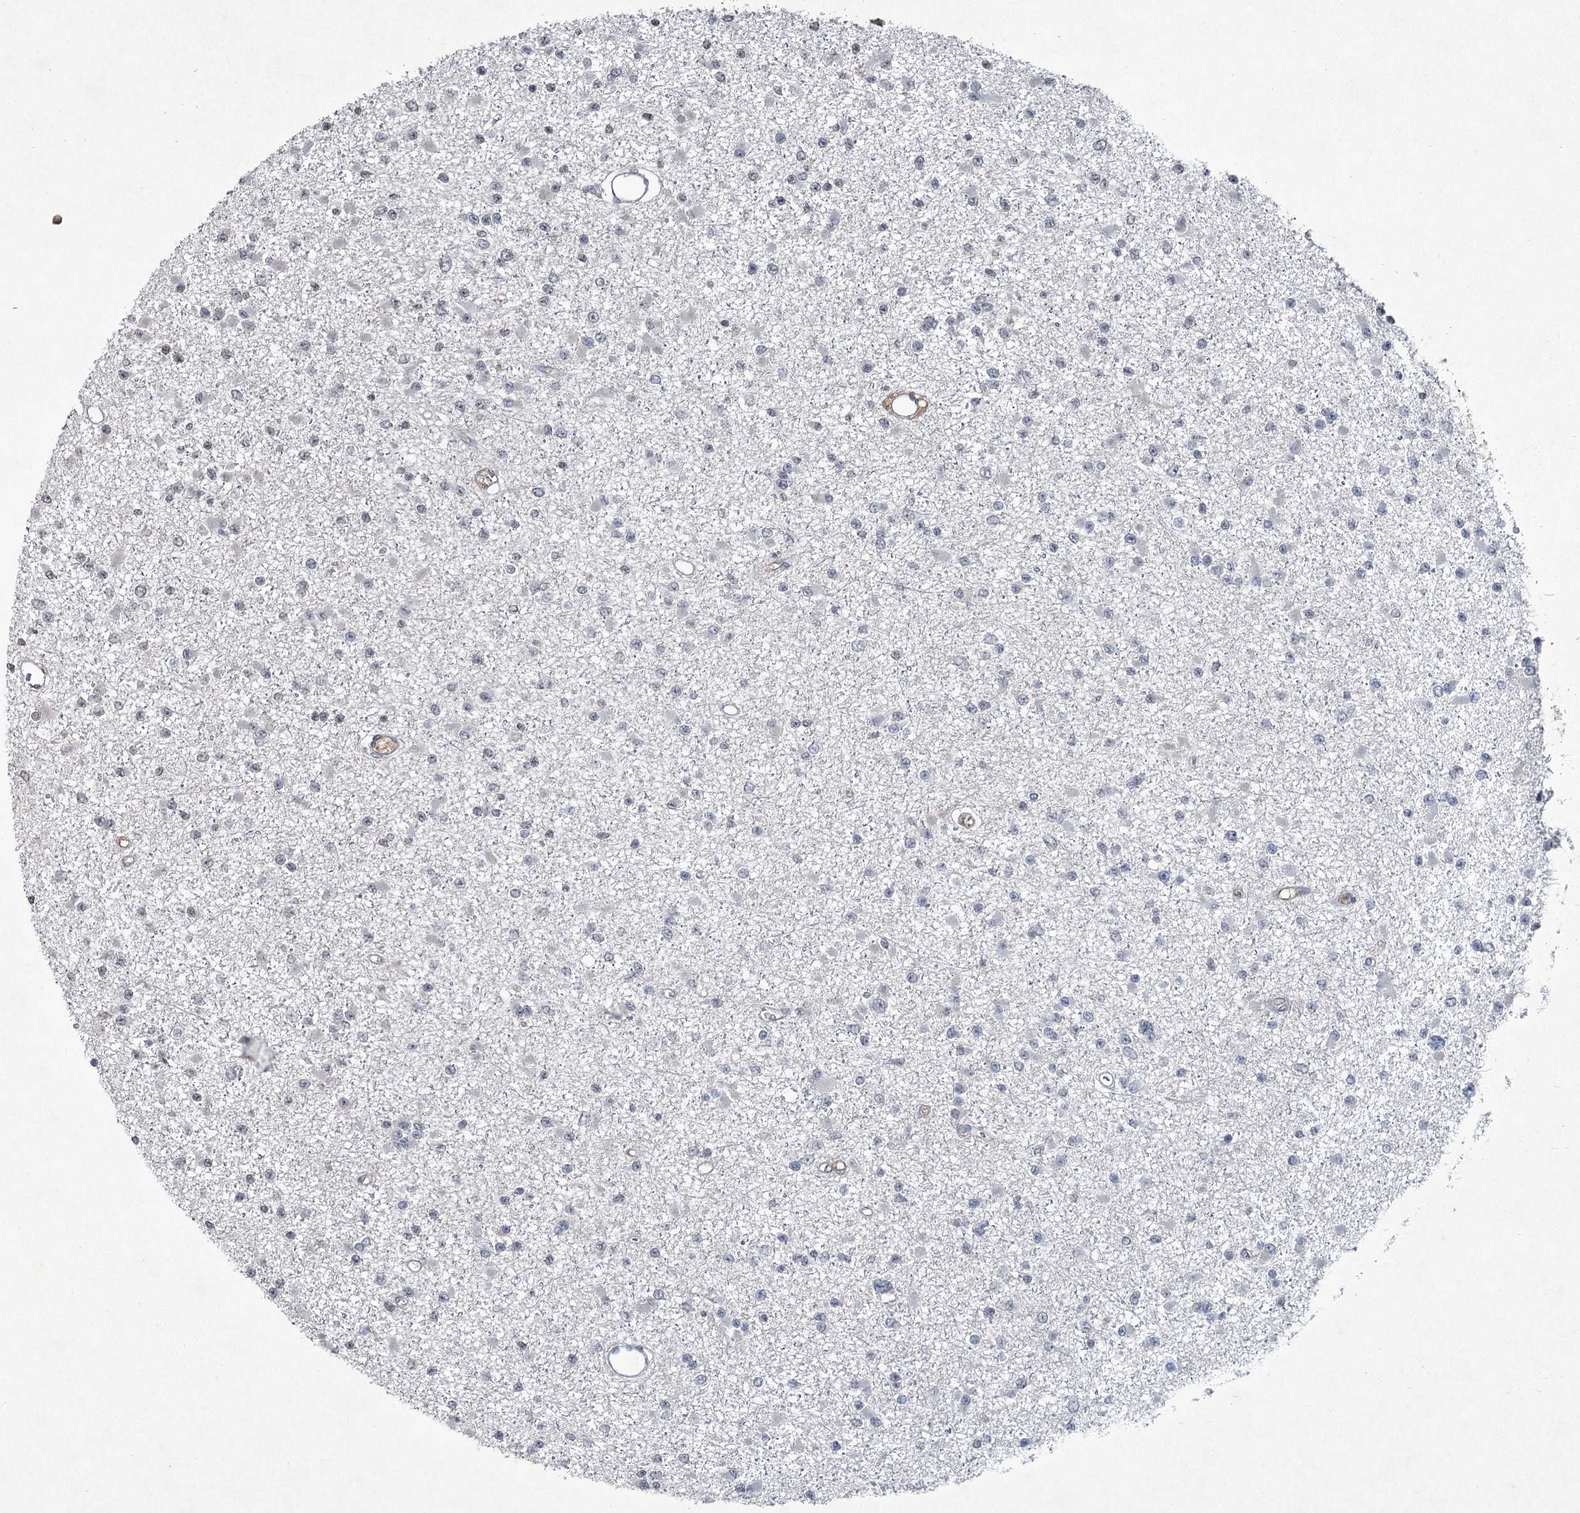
{"staining": {"intensity": "negative", "quantity": "none", "location": "none"}, "tissue": "glioma", "cell_type": "Tumor cells", "image_type": "cancer", "snomed": [{"axis": "morphology", "description": "Glioma, malignant, Low grade"}, {"axis": "topography", "description": "Brain"}], "caption": "High magnification brightfield microscopy of malignant glioma (low-grade) stained with DAB (brown) and counterstained with hematoxylin (blue): tumor cells show no significant staining. (DAB immunohistochemistry with hematoxylin counter stain).", "gene": "PGLYRP2", "patient": {"sex": "female", "age": 22}}